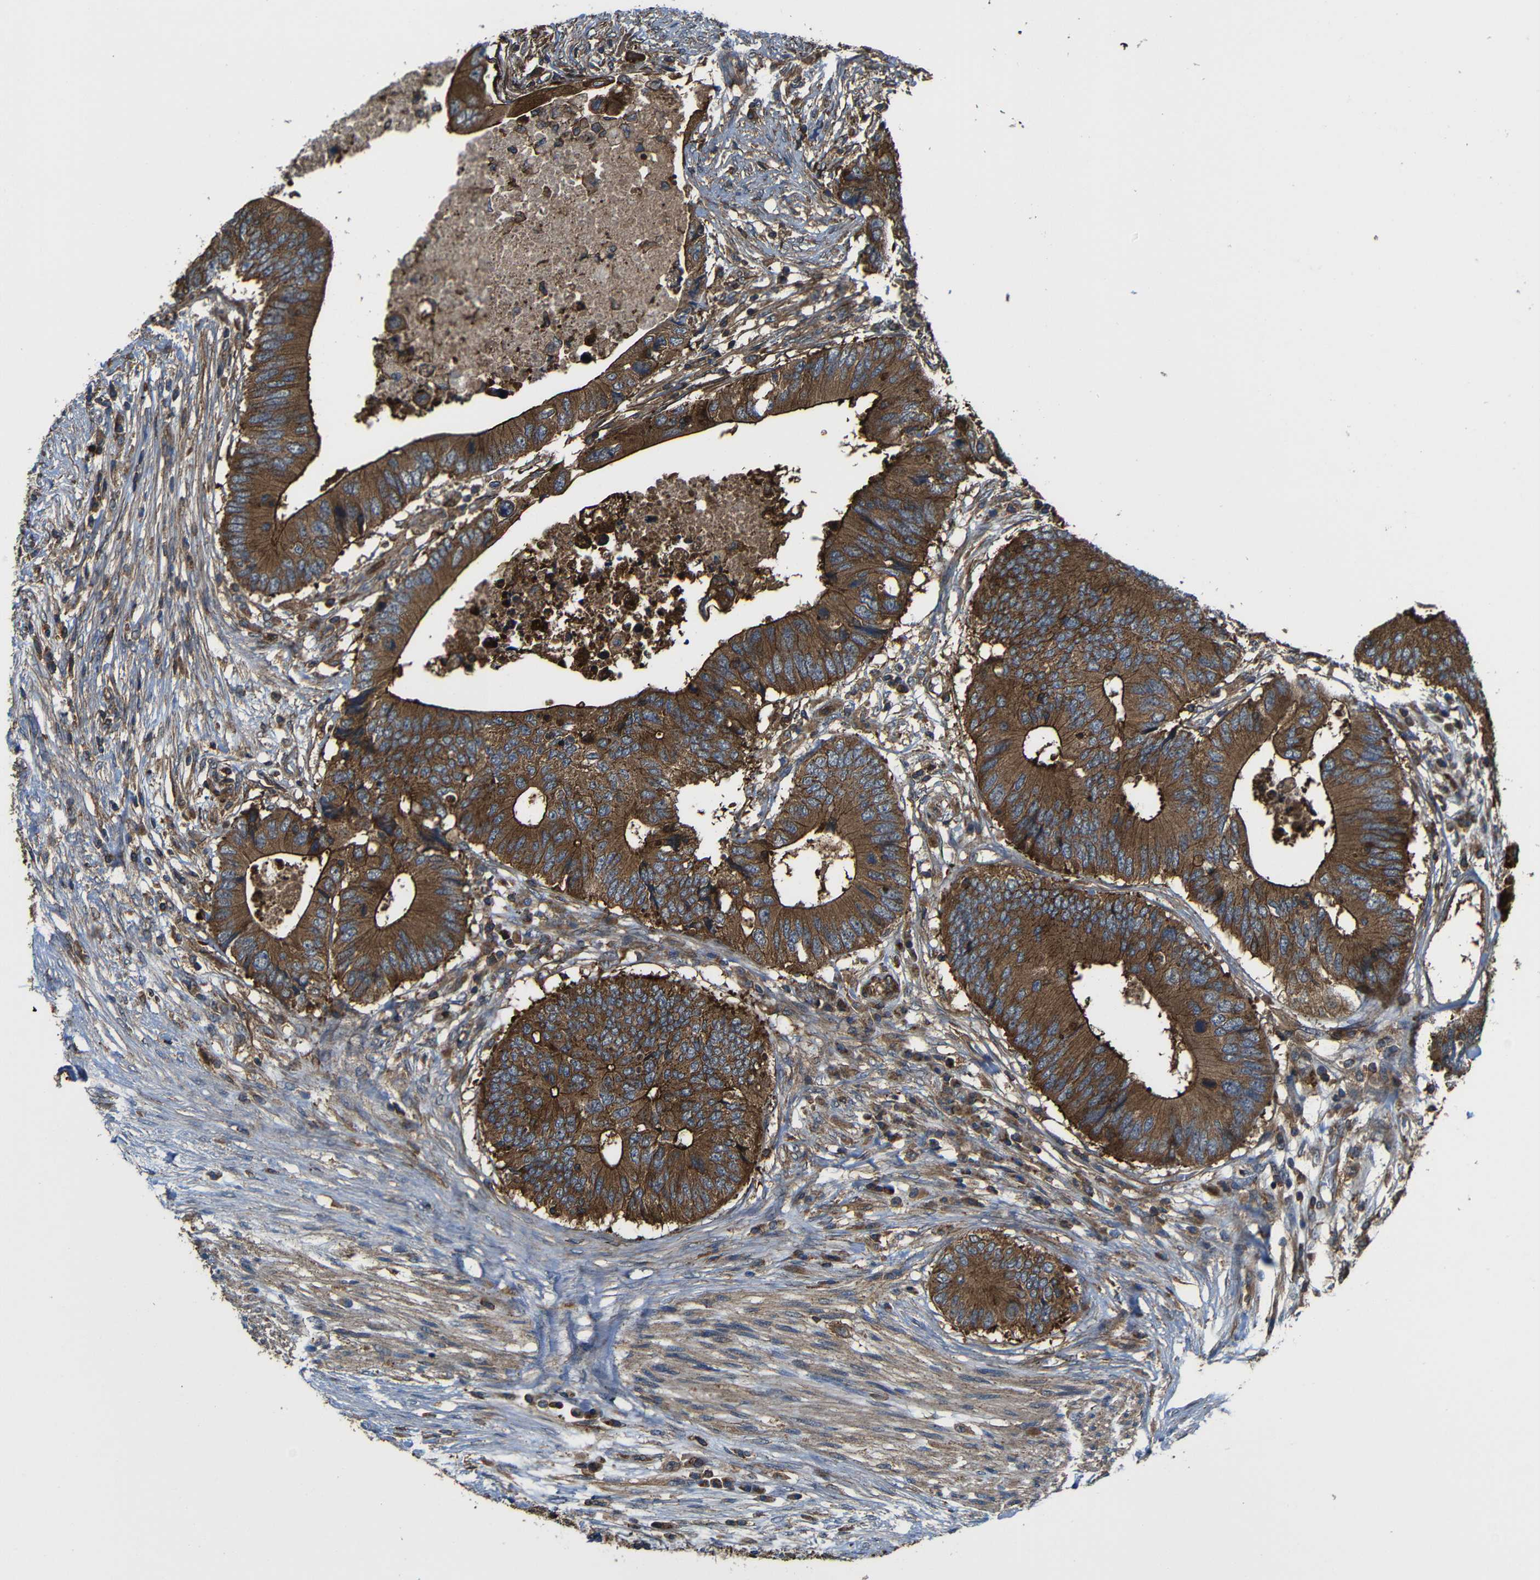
{"staining": {"intensity": "strong", "quantity": ">75%", "location": "cytoplasmic/membranous"}, "tissue": "colorectal cancer", "cell_type": "Tumor cells", "image_type": "cancer", "snomed": [{"axis": "morphology", "description": "Adenocarcinoma, NOS"}, {"axis": "topography", "description": "Colon"}], "caption": "Immunohistochemical staining of human adenocarcinoma (colorectal) reveals strong cytoplasmic/membranous protein expression in about >75% of tumor cells. Immunohistochemistry (ihc) stains the protein of interest in brown and the nuclei are stained blue.", "gene": "PTCH1", "patient": {"sex": "male", "age": 71}}